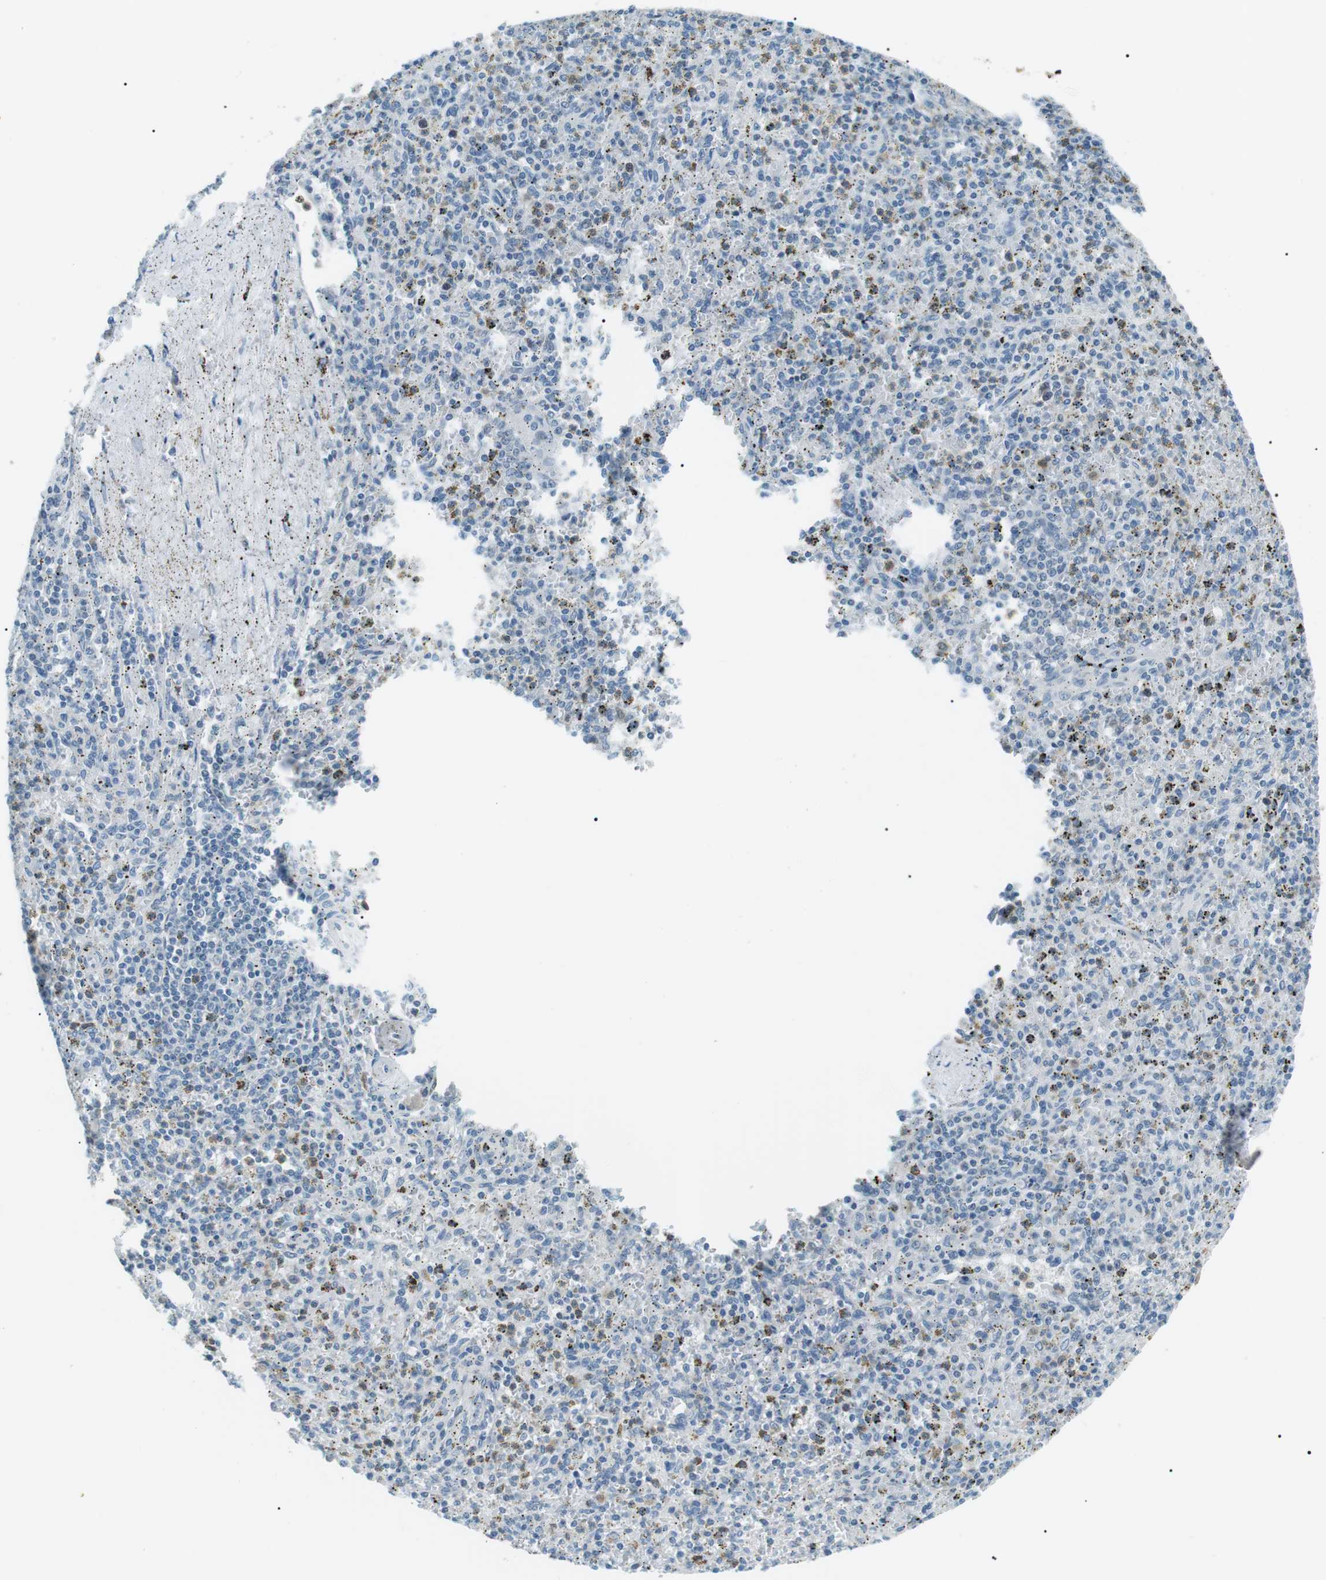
{"staining": {"intensity": "weak", "quantity": "<25%", "location": "cytoplasmic/membranous,nuclear"}, "tissue": "spleen", "cell_type": "Cells in red pulp", "image_type": "normal", "snomed": [{"axis": "morphology", "description": "Normal tissue, NOS"}, {"axis": "topography", "description": "Spleen"}], "caption": "A high-resolution micrograph shows immunohistochemistry staining of unremarkable spleen, which demonstrates no significant staining in cells in red pulp.", "gene": "ENSG00000289724", "patient": {"sex": "male", "age": 72}}